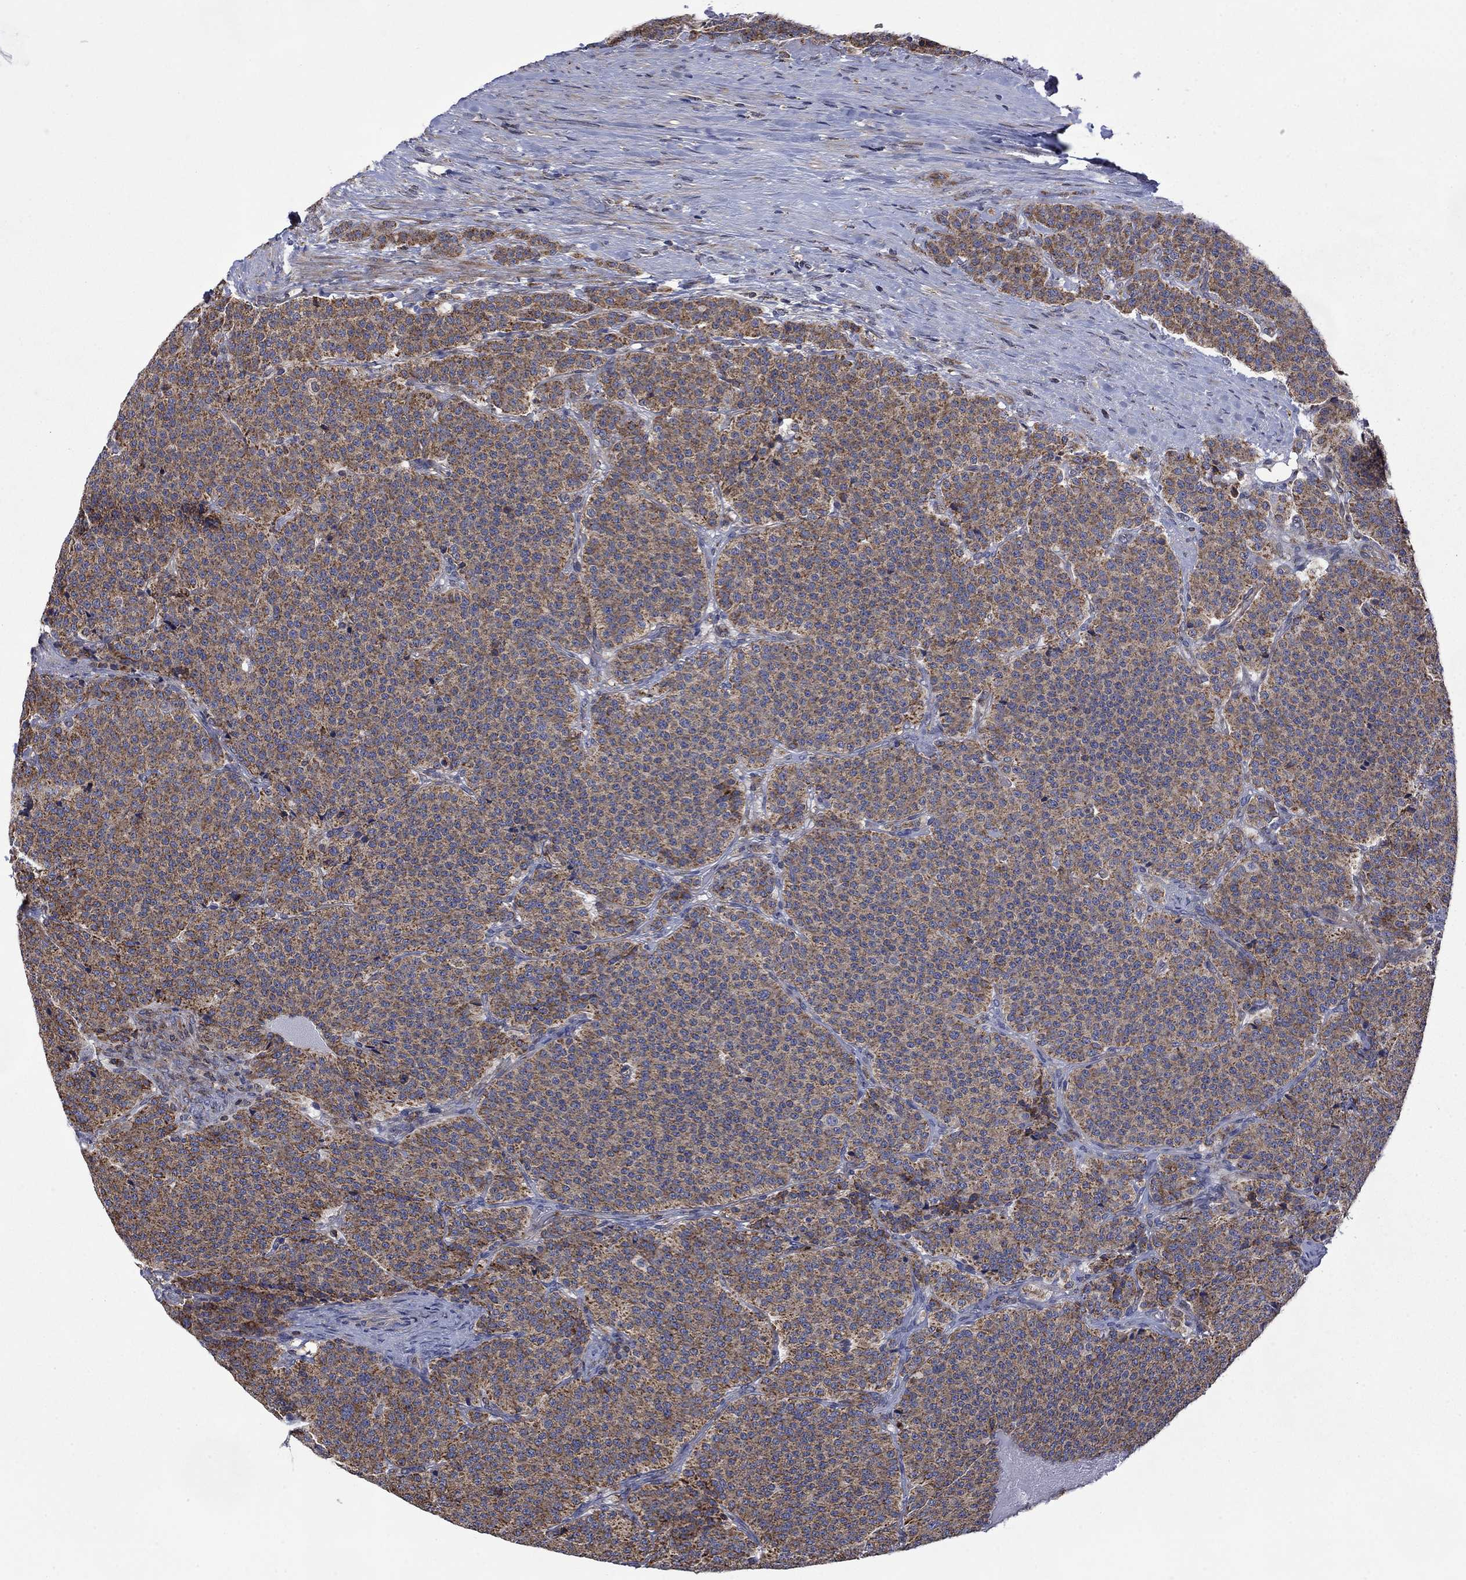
{"staining": {"intensity": "moderate", "quantity": ">75%", "location": "cytoplasmic/membranous"}, "tissue": "carcinoid", "cell_type": "Tumor cells", "image_type": "cancer", "snomed": [{"axis": "morphology", "description": "Carcinoid, malignant, NOS"}, {"axis": "topography", "description": "Small intestine"}], "caption": "Malignant carcinoid stained with a protein marker shows moderate staining in tumor cells.", "gene": "FURIN", "patient": {"sex": "female", "age": 58}}